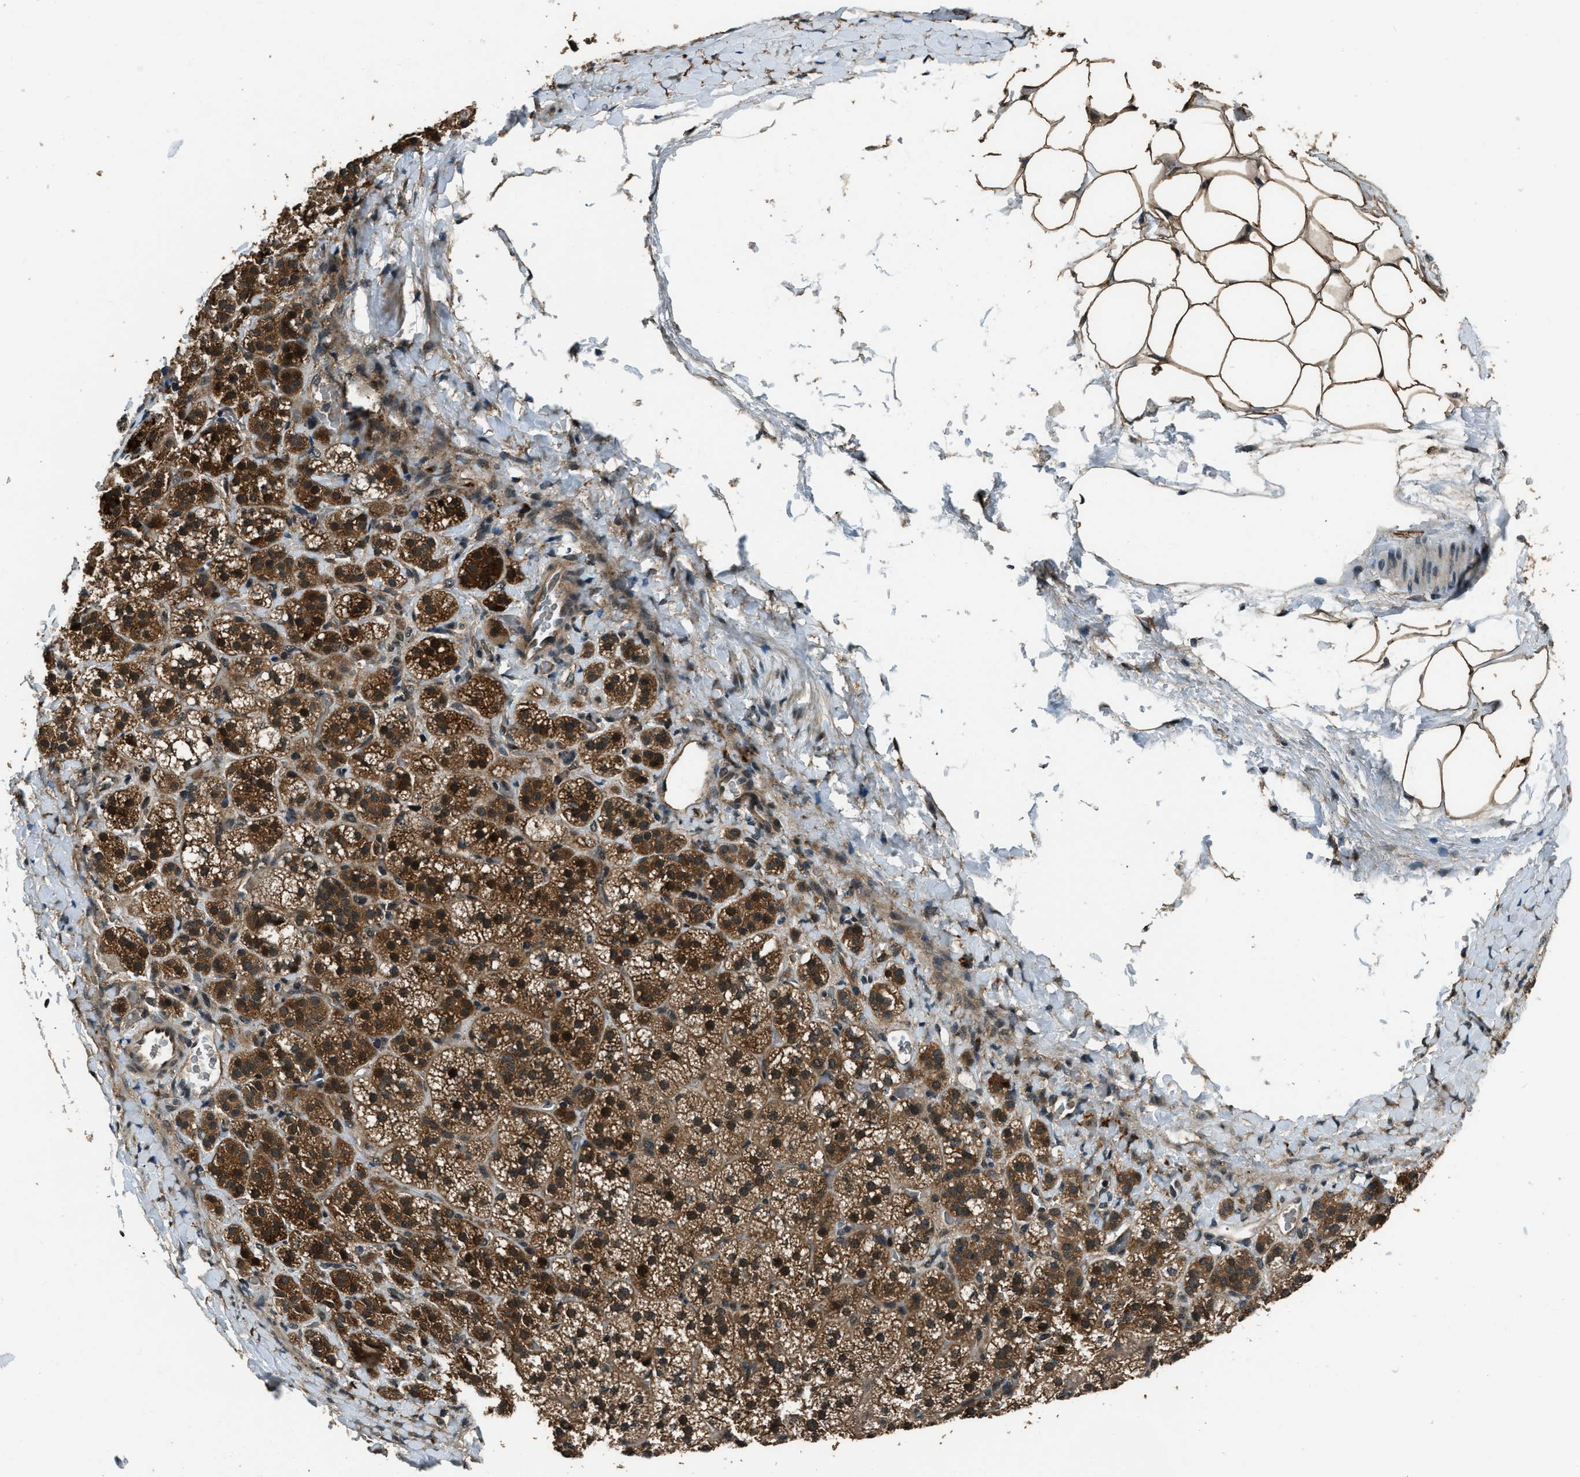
{"staining": {"intensity": "strong", "quantity": ">75%", "location": "cytoplasmic/membranous"}, "tissue": "adrenal gland", "cell_type": "Glandular cells", "image_type": "normal", "snomed": [{"axis": "morphology", "description": "Normal tissue, NOS"}, {"axis": "topography", "description": "Adrenal gland"}], "caption": "Immunohistochemistry (IHC) image of normal adrenal gland: human adrenal gland stained using immunohistochemistry (IHC) demonstrates high levels of strong protein expression localized specifically in the cytoplasmic/membranous of glandular cells, appearing as a cytoplasmic/membranous brown color.", "gene": "NUDCD3", "patient": {"sex": "female", "age": 44}}